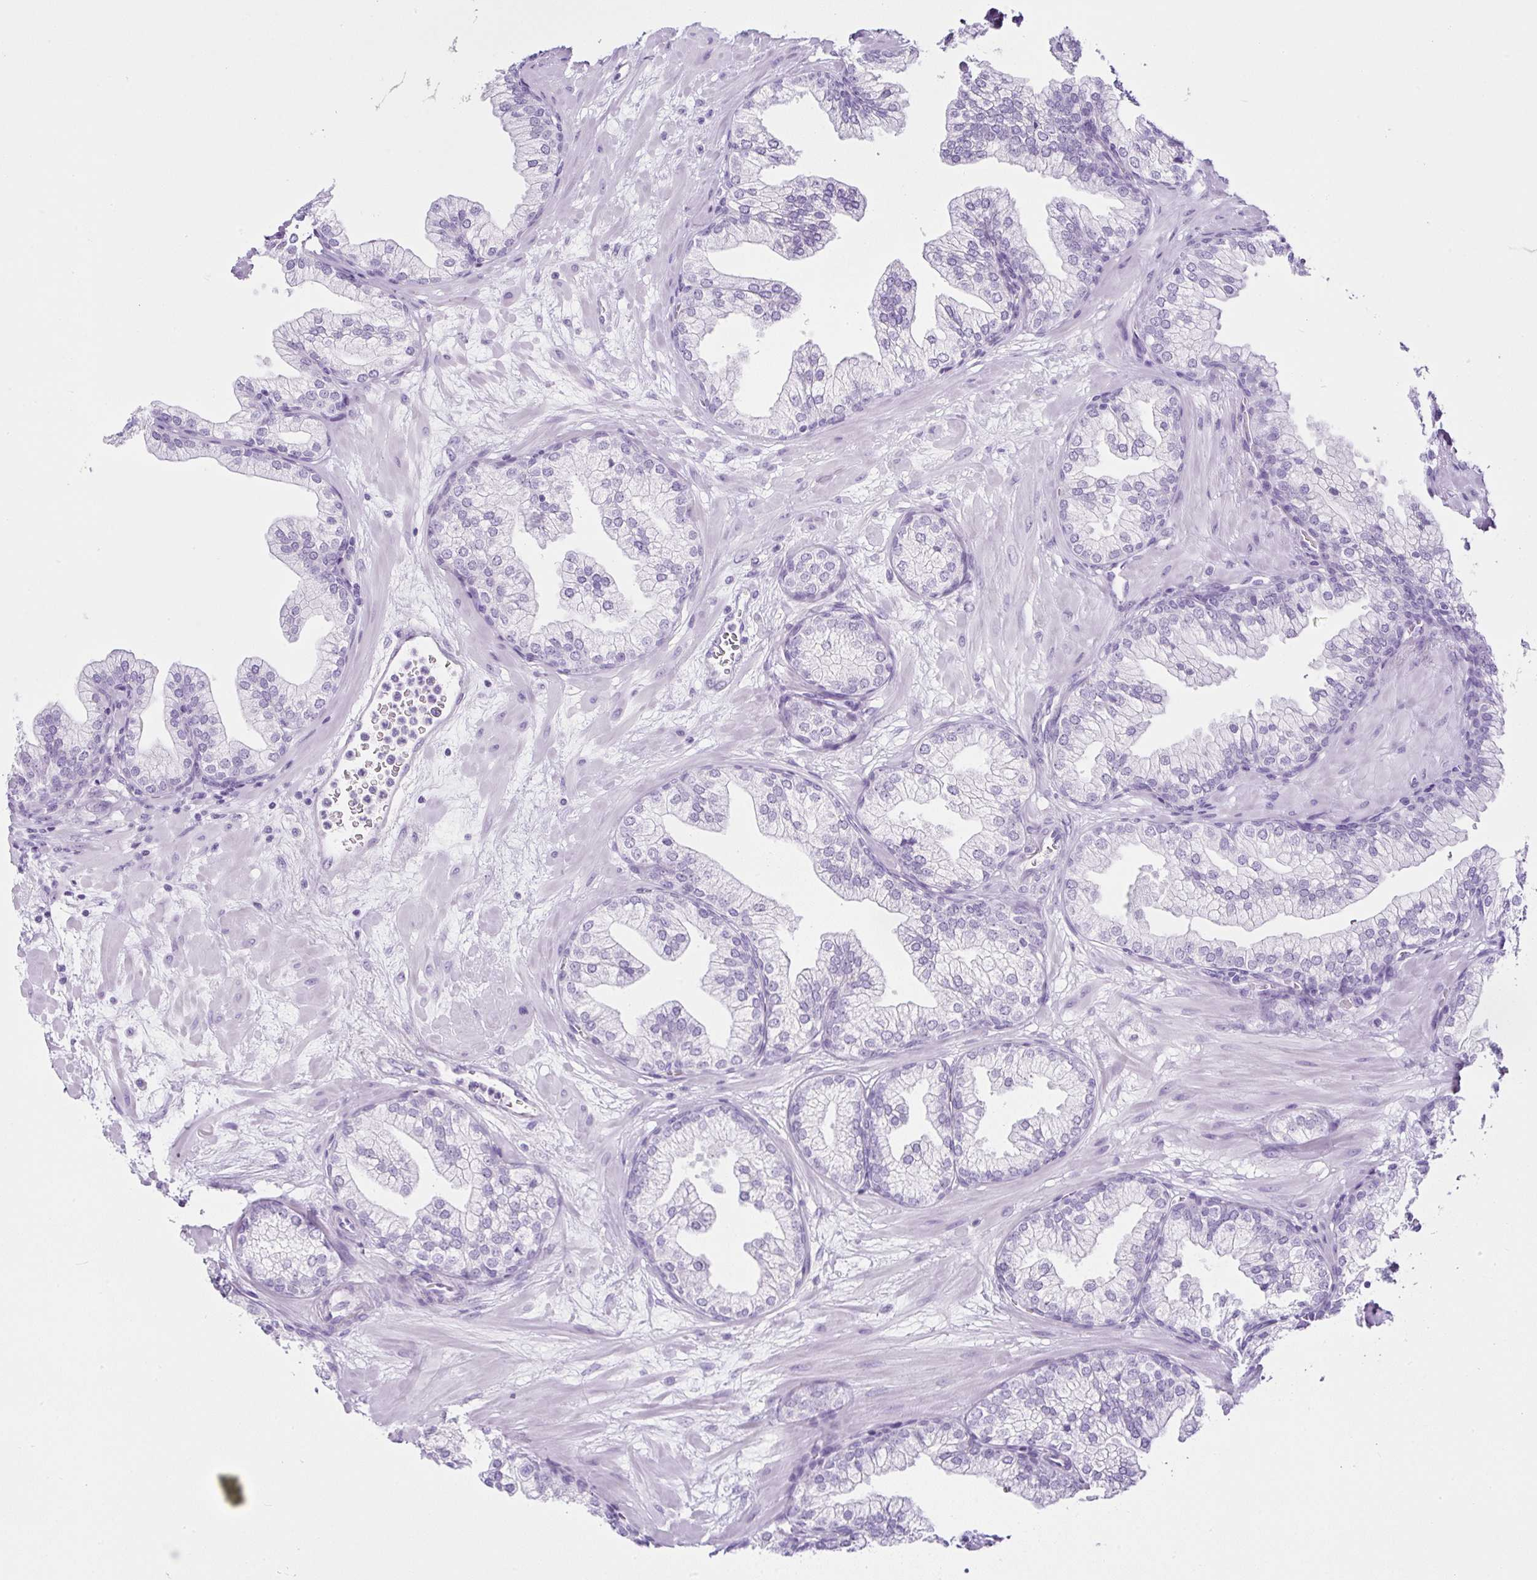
{"staining": {"intensity": "negative", "quantity": "none", "location": "none"}, "tissue": "prostate", "cell_type": "Glandular cells", "image_type": "normal", "snomed": [{"axis": "morphology", "description": "Normal tissue, NOS"}, {"axis": "topography", "description": "Prostate"}, {"axis": "topography", "description": "Peripheral nerve tissue"}], "caption": "High power microscopy histopathology image of an immunohistochemistry image of benign prostate, revealing no significant expression in glandular cells.", "gene": "SERPINB3", "patient": {"sex": "male", "age": 61}}